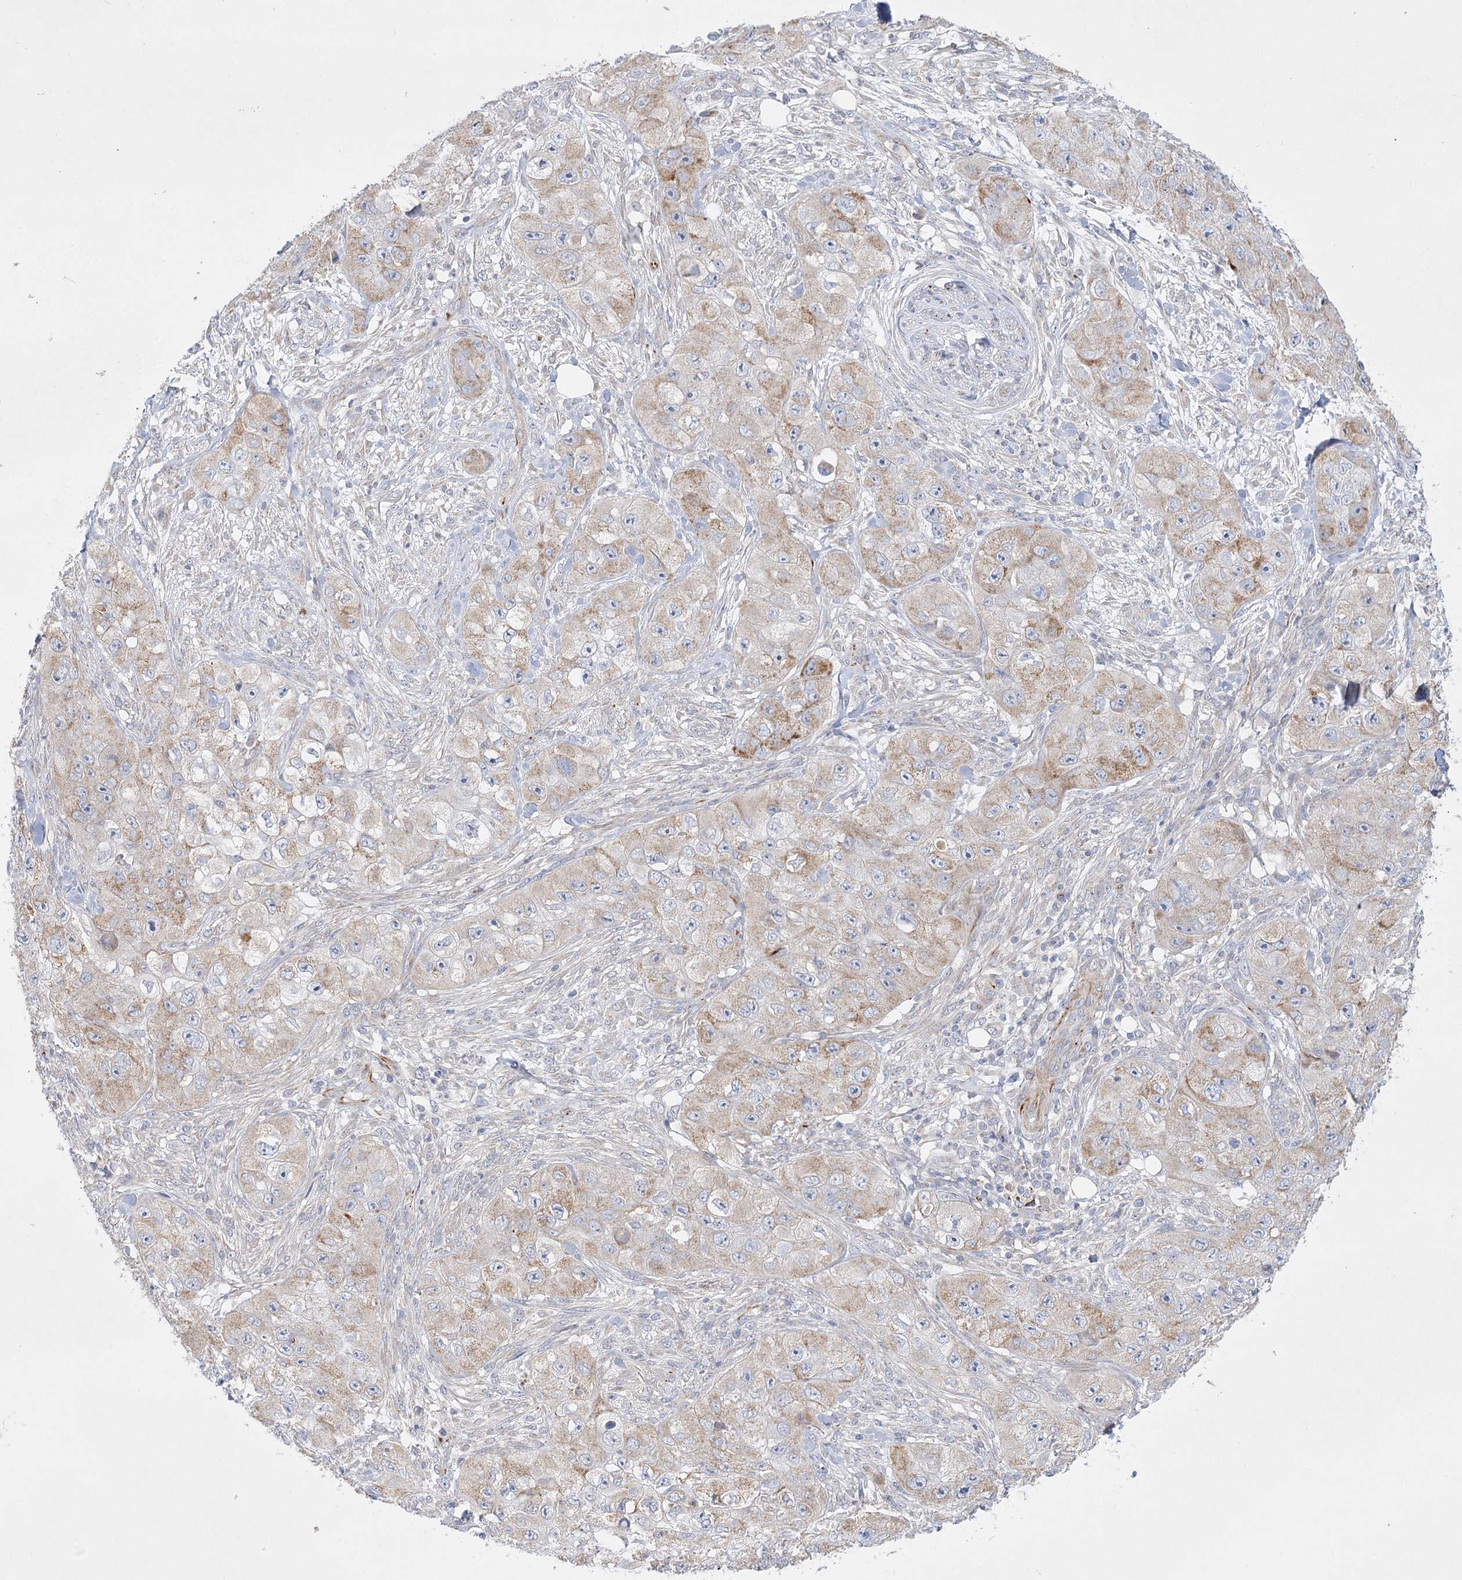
{"staining": {"intensity": "weak", "quantity": "25%-75%", "location": "cytoplasmic/membranous"}, "tissue": "skin cancer", "cell_type": "Tumor cells", "image_type": "cancer", "snomed": [{"axis": "morphology", "description": "Squamous cell carcinoma, NOS"}, {"axis": "topography", "description": "Skin"}, {"axis": "topography", "description": "Subcutis"}], "caption": "An immunohistochemistry (IHC) histopathology image of tumor tissue is shown. Protein staining in brown shows weak cytoplasmic/membranous positivity in squamous cell carcinoma (skin) within tumor cells.", "gene": "DHTKD1", "patient": {"sex": "male", "age": 73}}